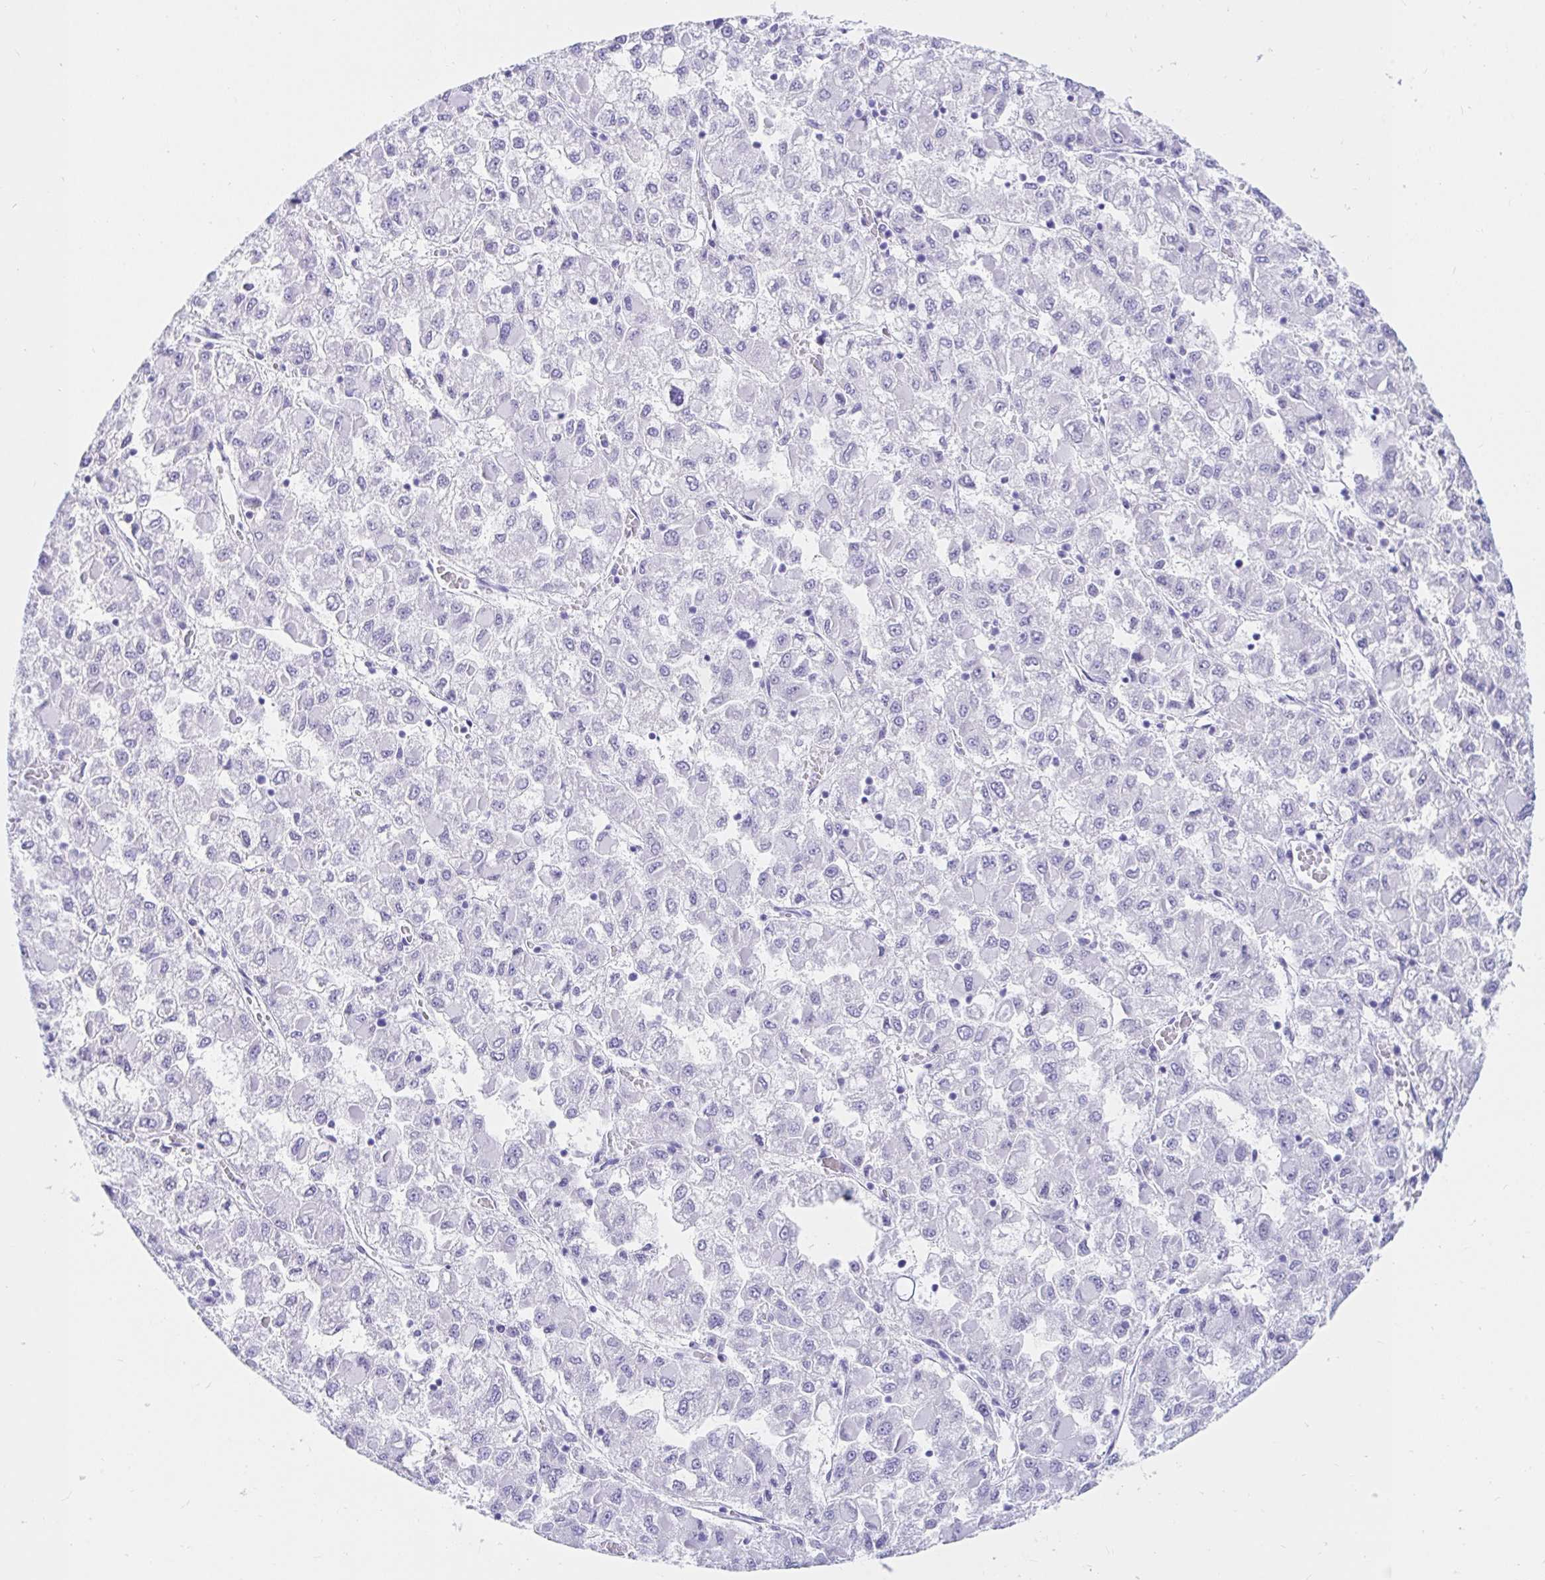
{"staining": {"intensity": "negative", "quantity": "none", "location": "none"}, "tissue": "liver cancer", "cell_type": "Tumor cells", "image_type": "cancer", "snomed": [{"axis": "morphology", "description": "Carcinoma, Hepatocellular, NOS"}, {"axis": "topography", "description": "Liver"}], "caption": "An IHC image of liver cancer (hepatocellular carcinoma) is shown. There is no staining in tumor cells of liver cancer (hepatocellular carcinoma). Brightfield microscopy of IHC stained with DAB (3,3'-diaminobenzidine) (brown) and hematoxylin (blue), captured at high magnification.", "gene": "OR6T1", "patient": {"sex": "male", "age": 40}}